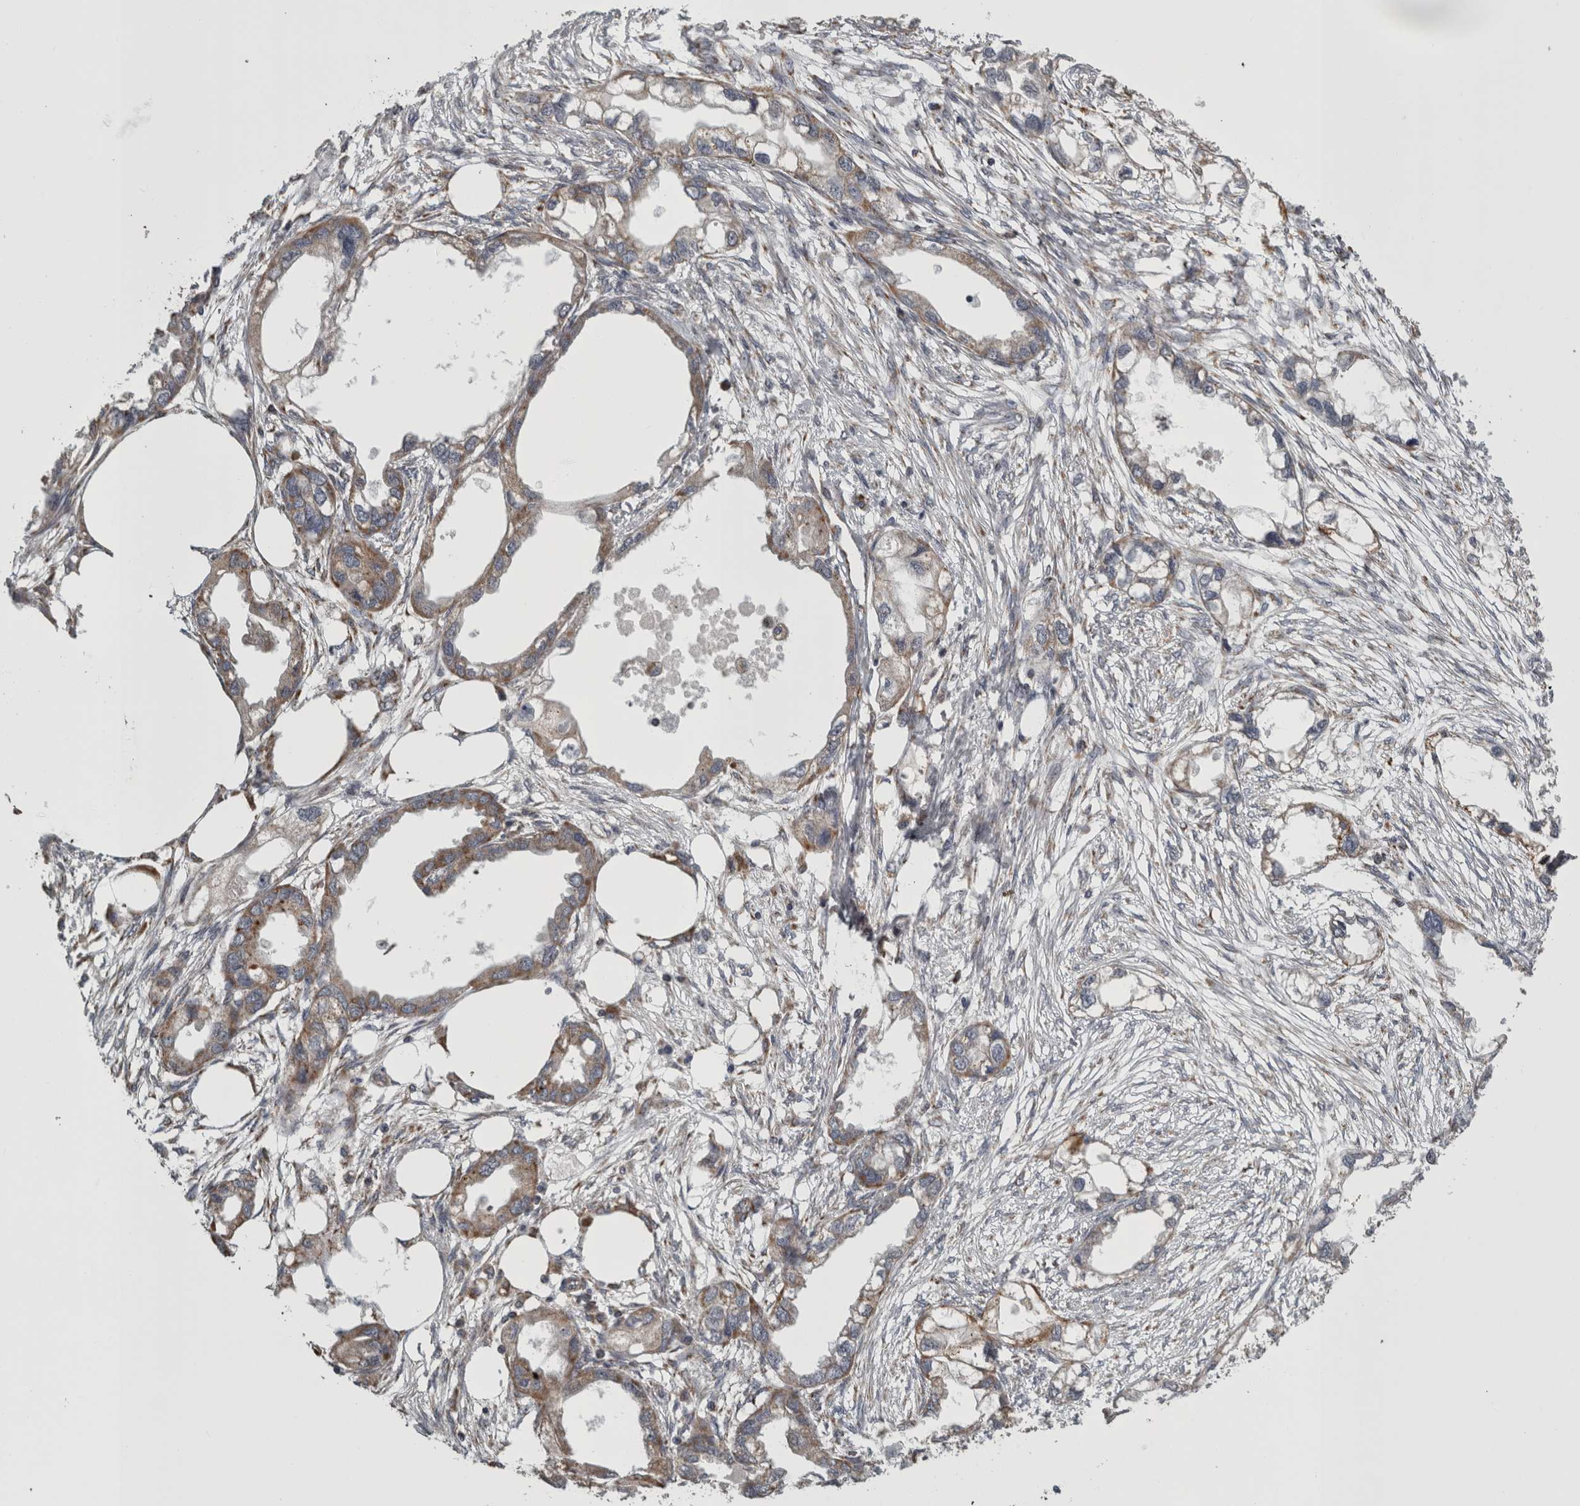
{"staining": {"intensity": "moderate", "quantity": "25%-75%", "location": "cytoplasmic/membranous"}, "tissue": "endometrial cancer", "cell_type": "Tumor cells", "image_type": "cancer", "snomed": [{"axis": "morphology", "description": "Adenocarcinoma, NOS"}, {"axis": "morphology", "description": "Adenocarcinoma, metastatic, NOS"}, {"axis": "topography", "description": "Adipose tissue"}, {"axis": "topography", "description": "Endometrium"}], "caption": "This photomicrograph displays adenocarcinoma (endometrial) stained with immunohistochemistry to label a protein in brown. The cytoplasmic/membranous of tumor cells show moderate positivity for the protein. Nuclei are counter-stained blue.", "gene": "FRK", "patient": {"sex": "female", "age": 67}}